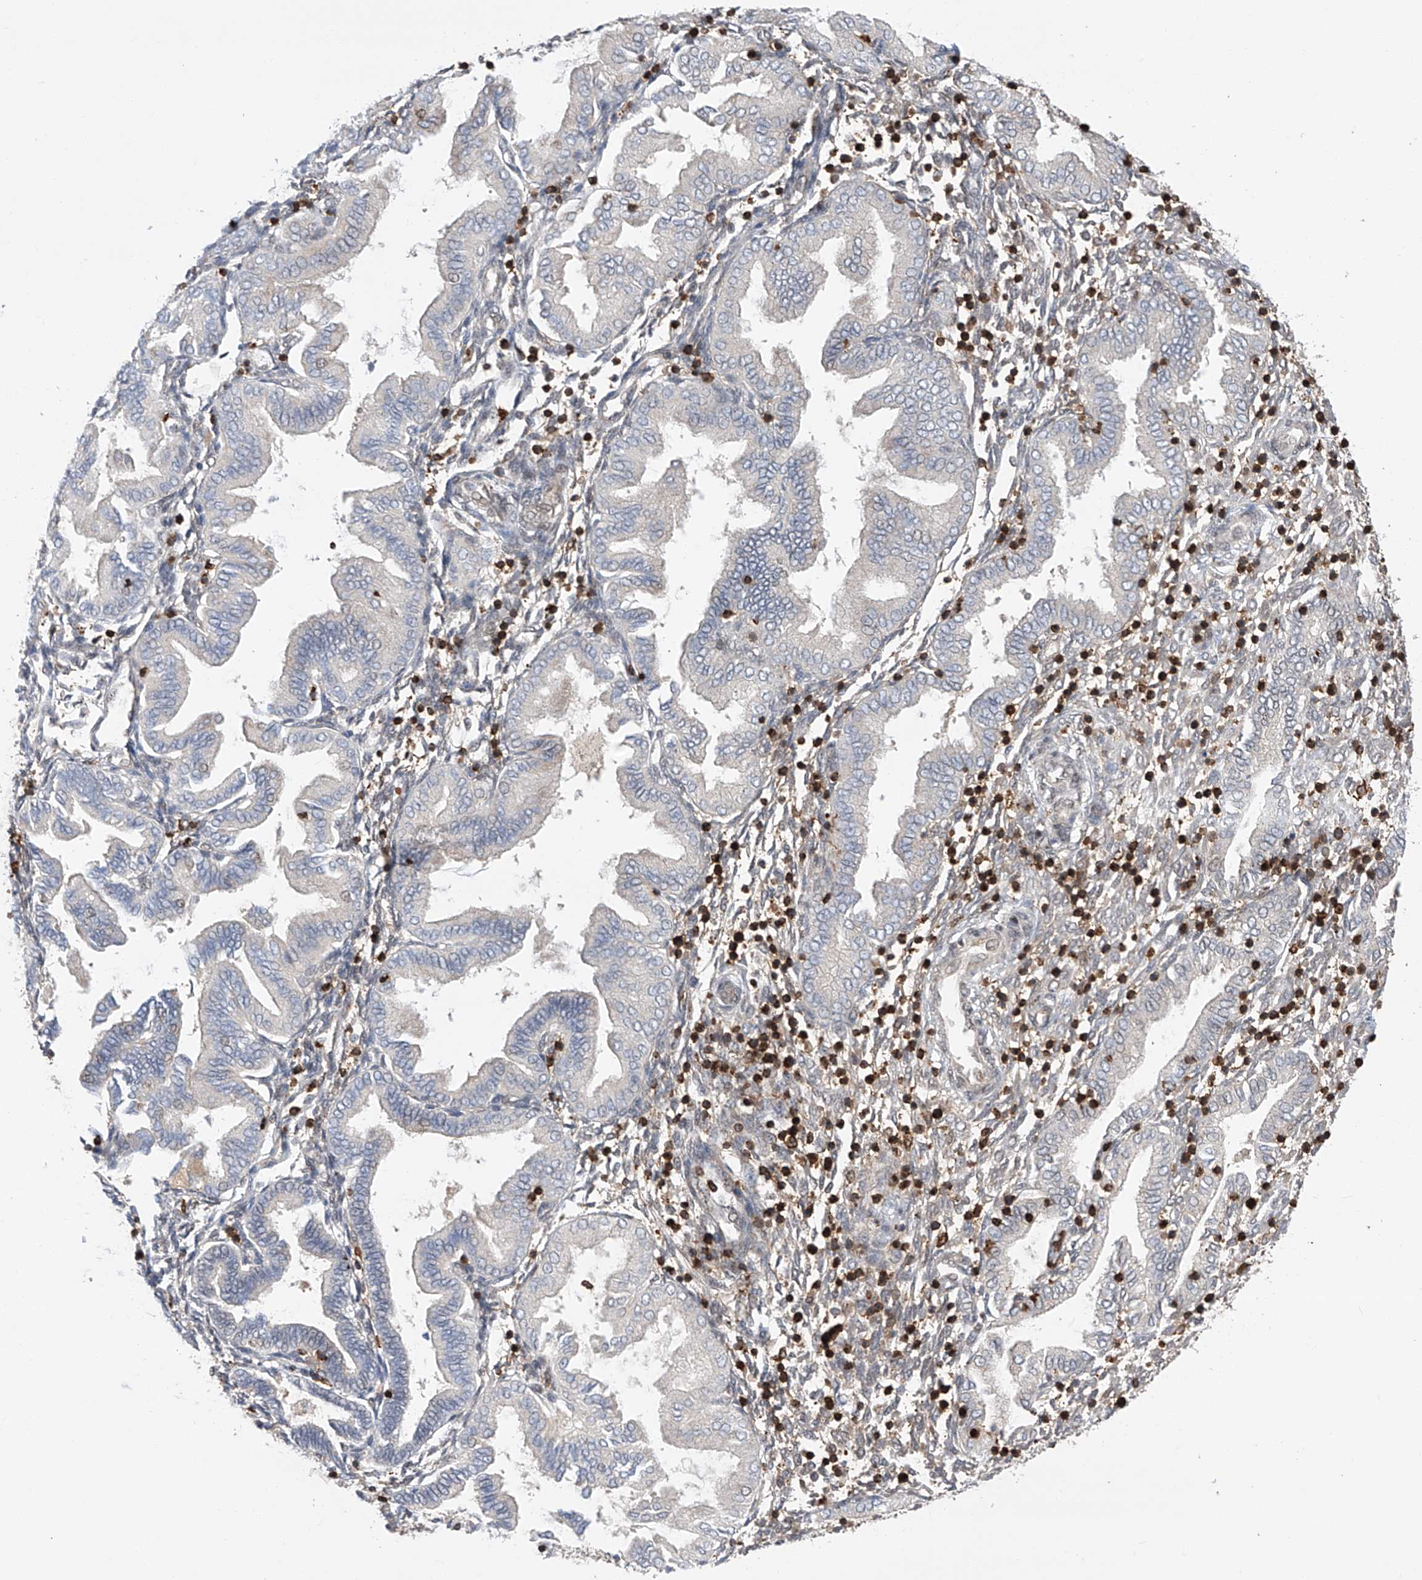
{"staining": {"intensity": "strong", "quantity": "25%-75%", "location": "nuclear"}, "tissue": "endometrium", "cell_type": "Cells in endometrial stroma", "image_type": "normal", "snomed": [{"axis": "morphology", "description": "Normal tissue, NOS"}, {"axis": "topography", "description": "Endometrium"}], "caption": "Approximately 25%-75% of cells in endometrial stroma in normal human endometrium reveal strong nuclear protein expression as visualized by brown immunohistochemical staining.", "gene": "ZNF280D", "patient": {"sex": "female", "age": 53}}